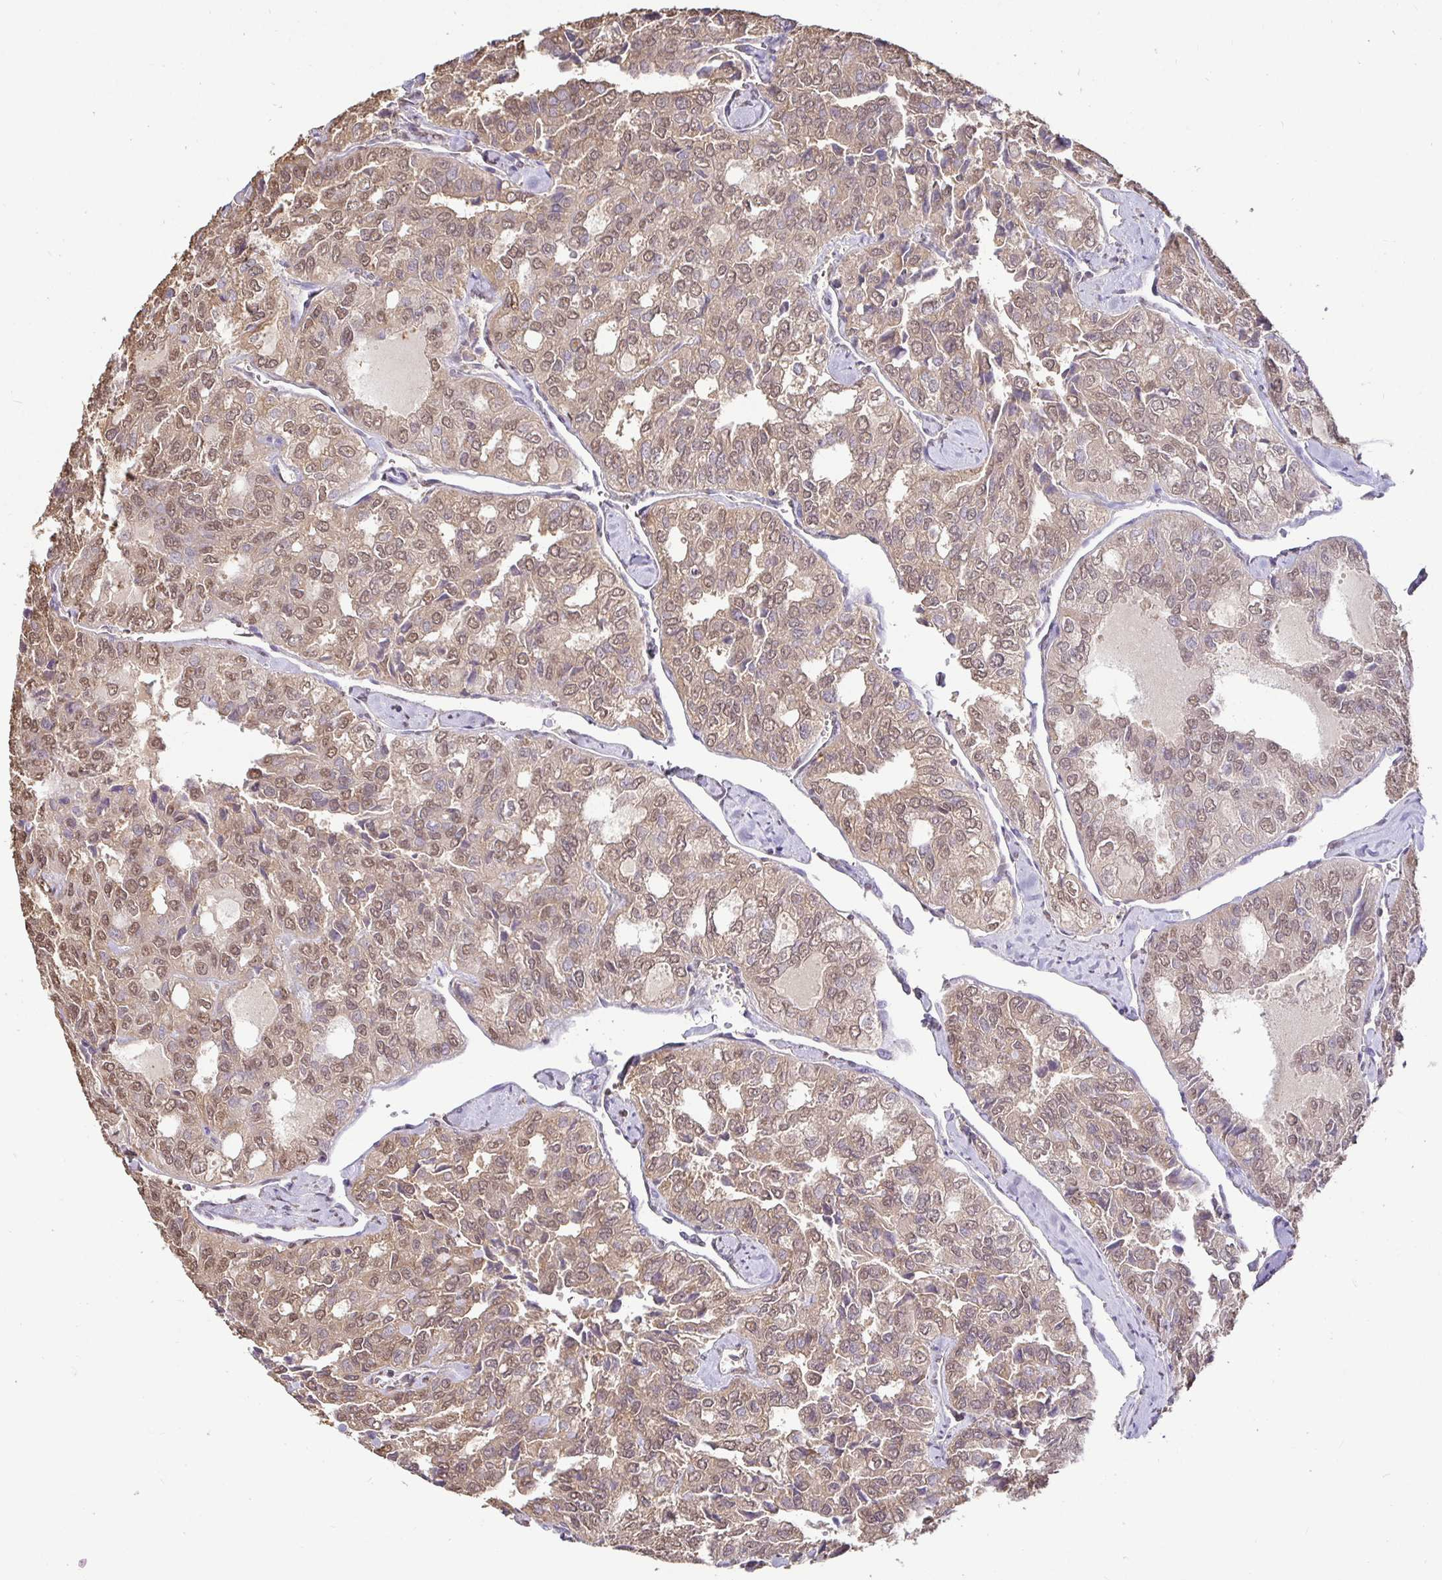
{"staining": {"intensity": "weak", "quantity": ">75%", "location": "cytoplasmic/membranous,nuclear"}, "tissue": "thyroid cancer", "cell_type": "Tumor cells", "image_type": "cancer", "snomed": [{"axis": "morphology", "description": "Follicular adenoma carcinoma, NOS"}, {"axis": "topography", "description": "Thyroid gland"}], "caption": "Human thyroid cancer stained with a brown dye shows weak cytoplasmic/membranous and nuclear positive staining in approximately >75% of tumor cells.", "gene": "MAPK8IP3", "patient": {"sex": "male", "age": 75}}